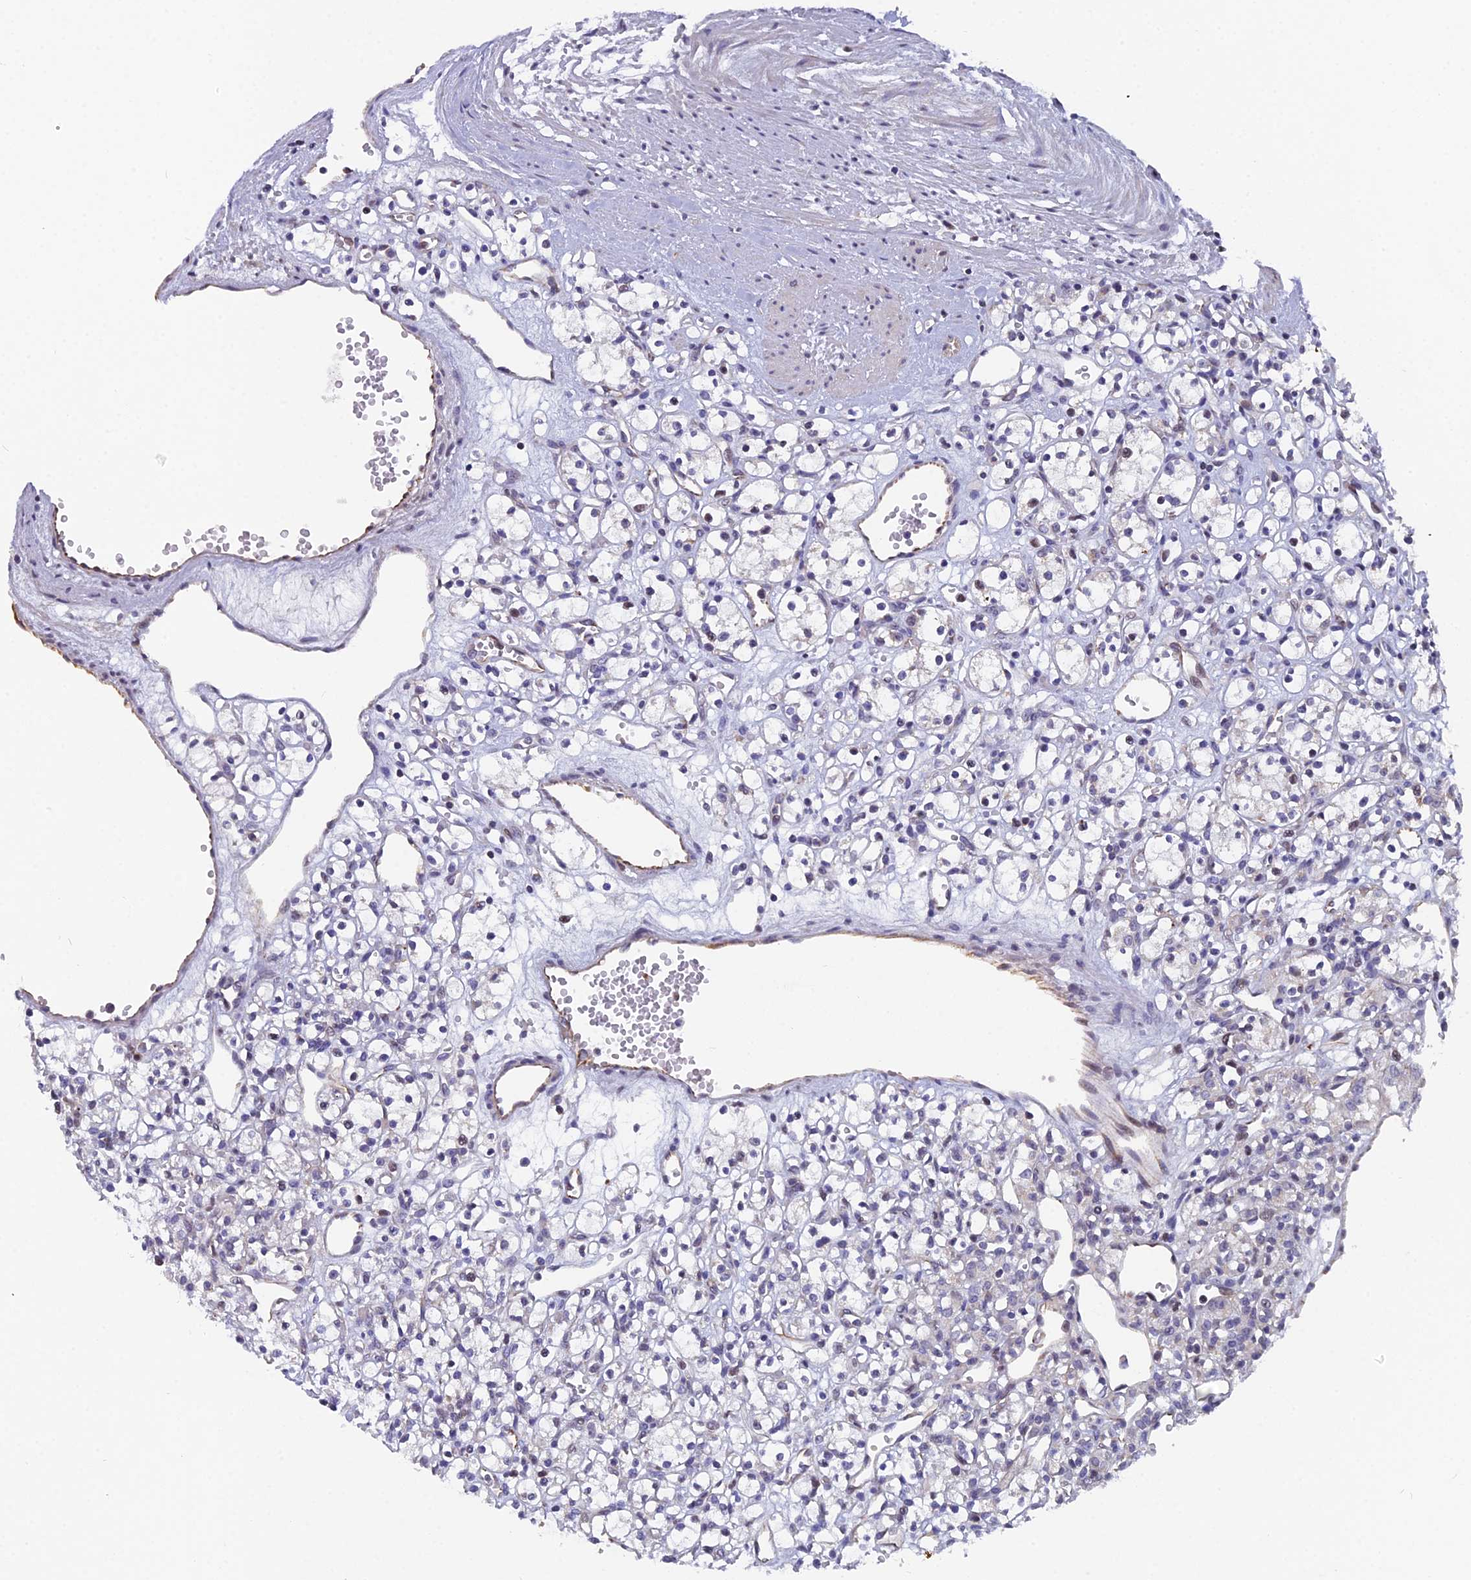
{"staining": {"intensity": "negative", "quantity": "none", "location": "none"}, "tissue": "renal cancer", "cell_type": "Tumor cells", "image_type": "cancer", "snomed": [{"axis": "morphology", "description": "Adenocarcinoma, NOS"}, {"axis": "topography", "description": "Kidney"}], "caption": "IHC of human renal cancer (adenocarcinoma) shows no expression in tumor cells.", "gene": "XKR9", "patient": {"sex": "female", "age": 59}}